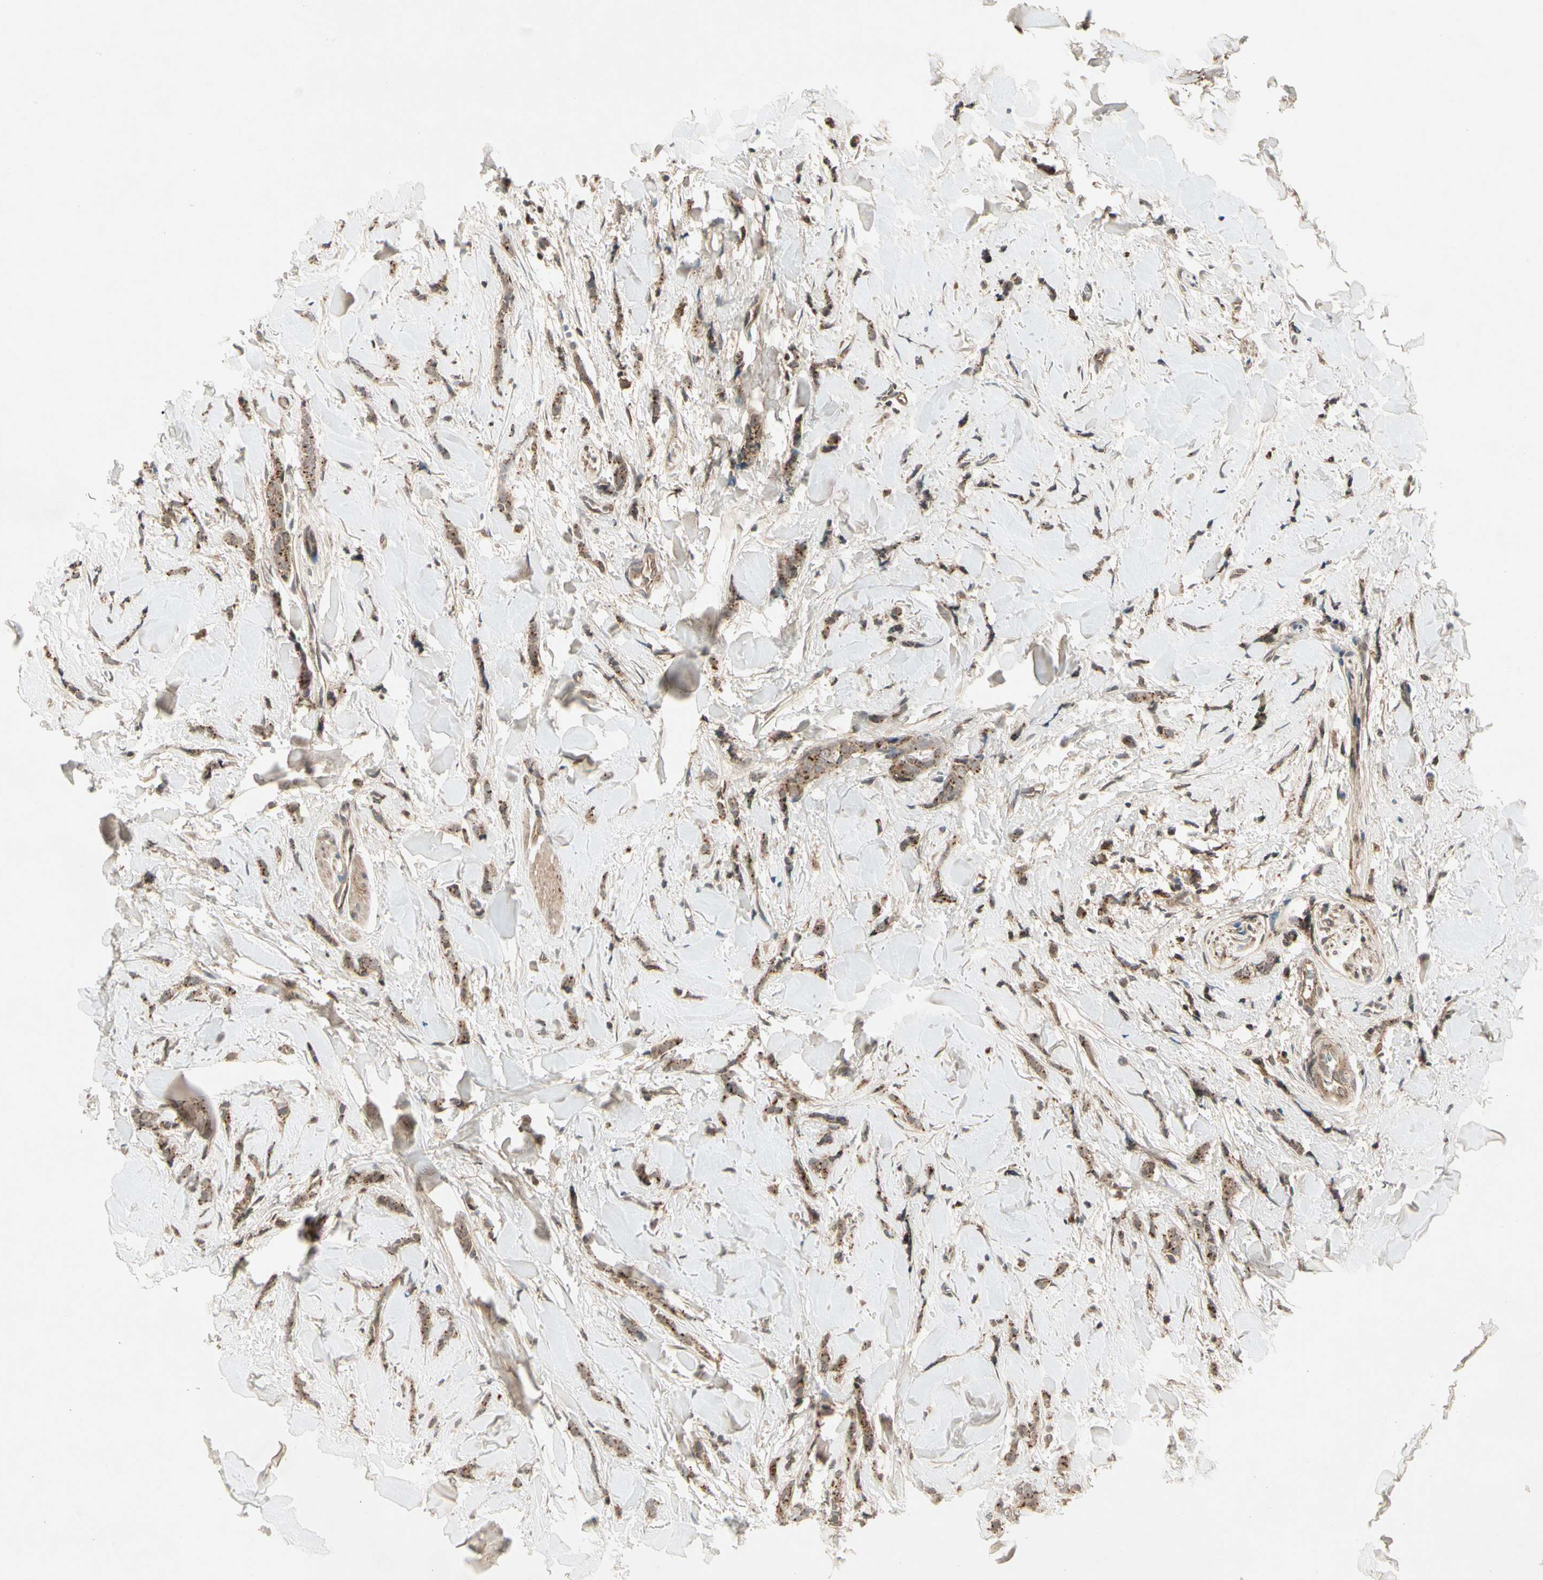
{"staining": {"intensity": "strong", "quantity": ">75%", "location": "cytoplasmic/membranous"}, "tissue": "breast cancer", "cell_type": "Tumor cells", "image_type": "cancer", "snomed": [{"axis": "morphology", "description": "Lobular carcinoma"}, {"axis": "topography", "description": "Skin"}, {"axis": "topography", "description": "Breast"}], "caption": "This micrograph exhibits immunohistochemistry staining of human breast cancer, with high strong cytoplasmic/membranous staining in approximately >75% of tumor cells.", "gene": "FLOT1", "patient": {"sex": "female", "age": 46}}